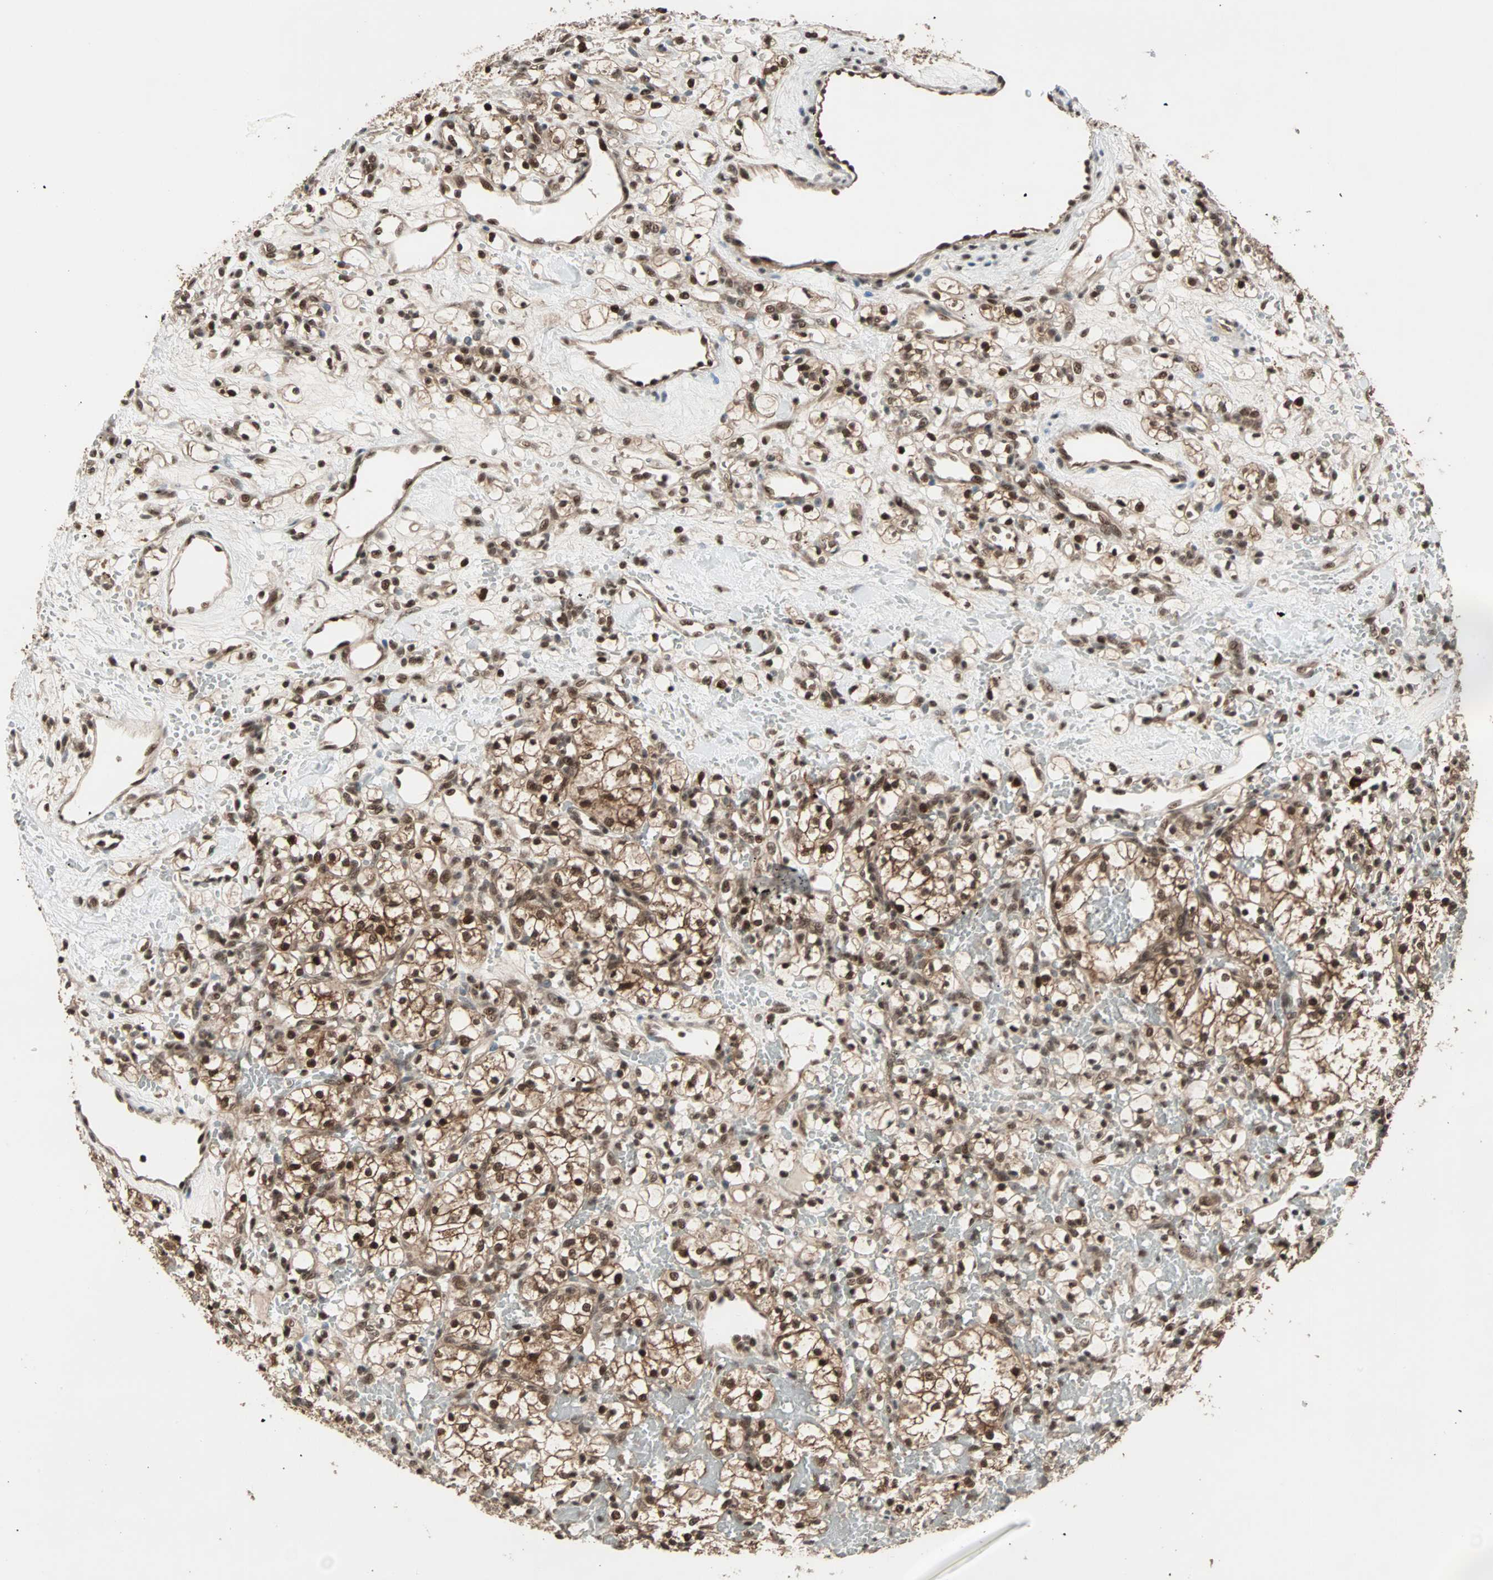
{"staining": {"intensity": "strong", "quantity": ">75%", "location": "cytoplasmic/membranous,nuclear"}, "tissue": "renal cancer", "cell_type": "Tumor cells", "image_type": "cancer", "snomed": [{"axis": "morphology", "description": "Adenocarcinoma, NOS"}, {"axis": "topography", "description": "Kidney"}], "caption": "Tumor cells reveal high levels of strong cytoplasmic/membranous and nuclear staining in about >75% of cells in human renal cancer. The staining was performed using DAB to visualize the protein expression in brown, while the nuclei were stained in blue with hematoxylin (Magnification: 20x).", "gene": "ZNF44", "patient": {"sex": "female", "age": 60}}